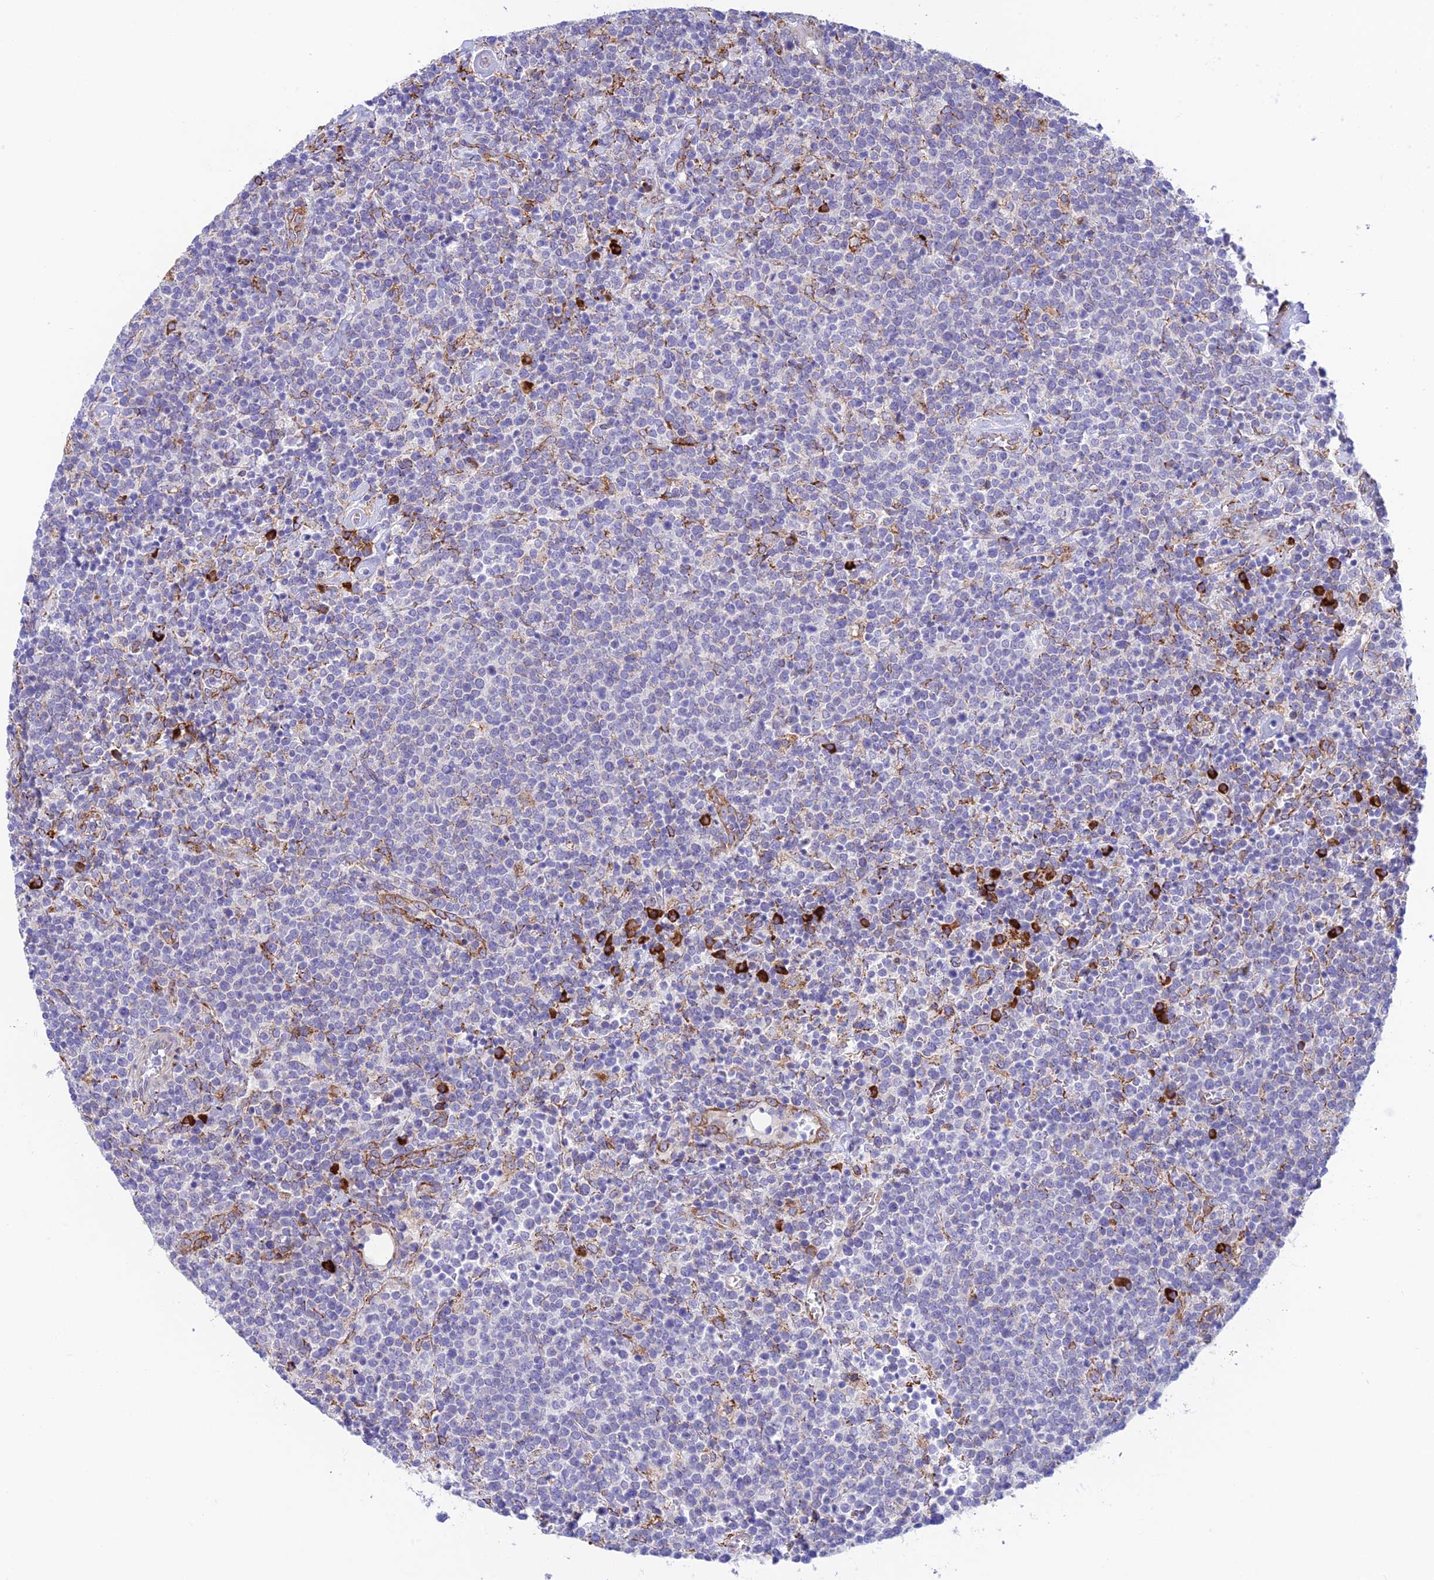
{"staining": {"intensity": "strong", "quantity": "<25%", "location": "cytoplasmic/membranous"}, "tissue": "lymphoma", "cell_type": "Tumor cells", "image_type": "cancer", "snomed": [{"axis": "morphology", "description": "Malignant lymphoma, non-Hodgkin's type, High grade"}, {"axis": "topography", "description": "Lymph node"}], "caption": "Strong cytoplasmic/membranous positivity is present in approximately <25% of tumor cells in high-grade malignant lymphoma, non-Hodgkin's type.", "gene": "TUBGCP6", "patient": {"sex": "male", "age": 61}}